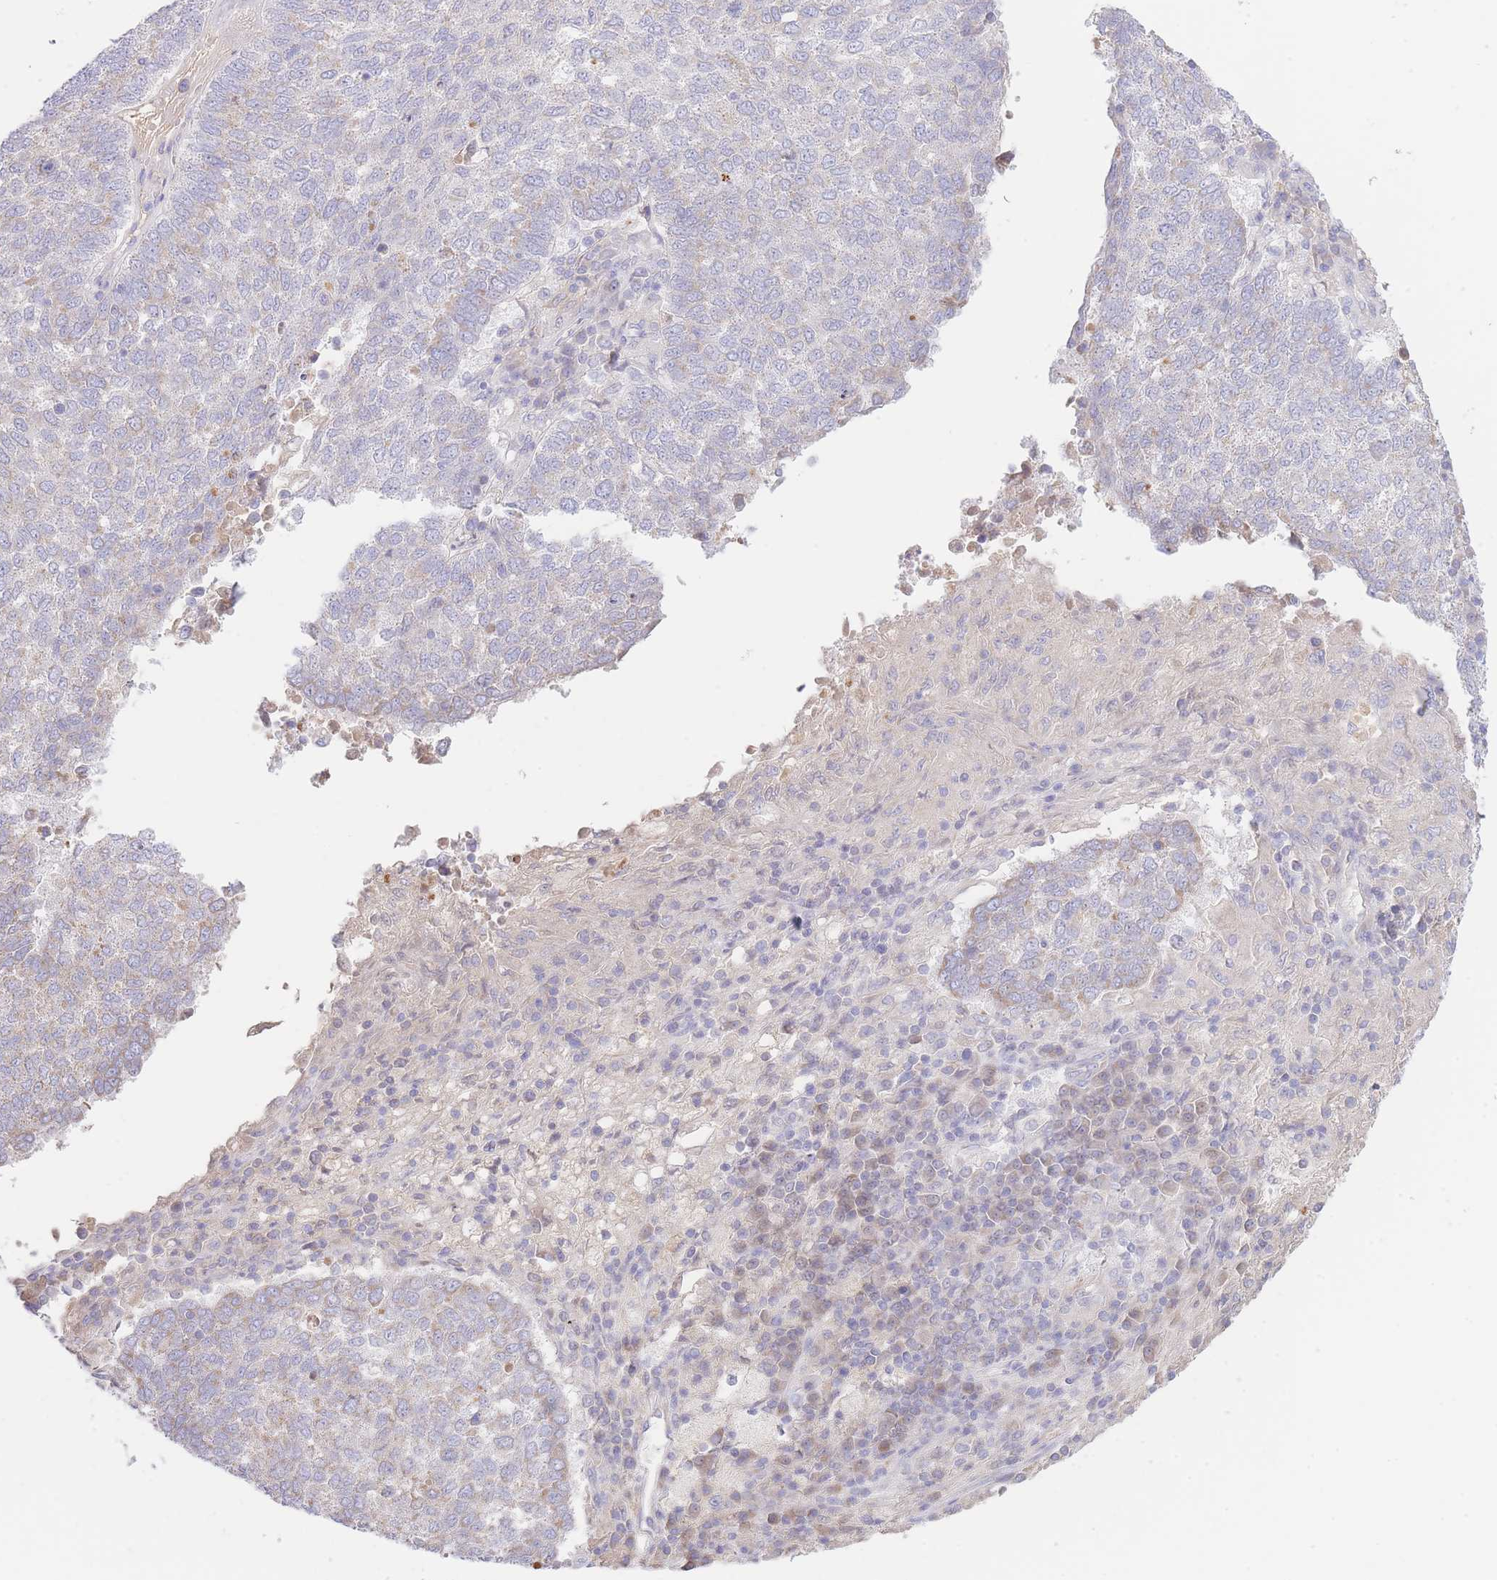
{"staining": {"intensity": "weak", "quantity": "25%-75%", "location": "cytoplasmic/membranous"}, "tissue": "lung cancer", "cell_type": "Tumor cells", "image_type": "cancer", "snomed": [{"axis": "morphology", "description": "Squamous cell carcinoma, NOS"}, {"axis": "topography", "description": "Lung"}], "caption": "Lung cancer was stained to show a protein in brown. There is low levels of weak cytoplasmic/membranous expression in about 25%-75% of tumor cells. (Stains: DAB in brown, nuclei in blue, Microscopy: brightfield microscopy at high magnification).", "gene": "NANP", "patient": {"sex": "male", "age": 73}}